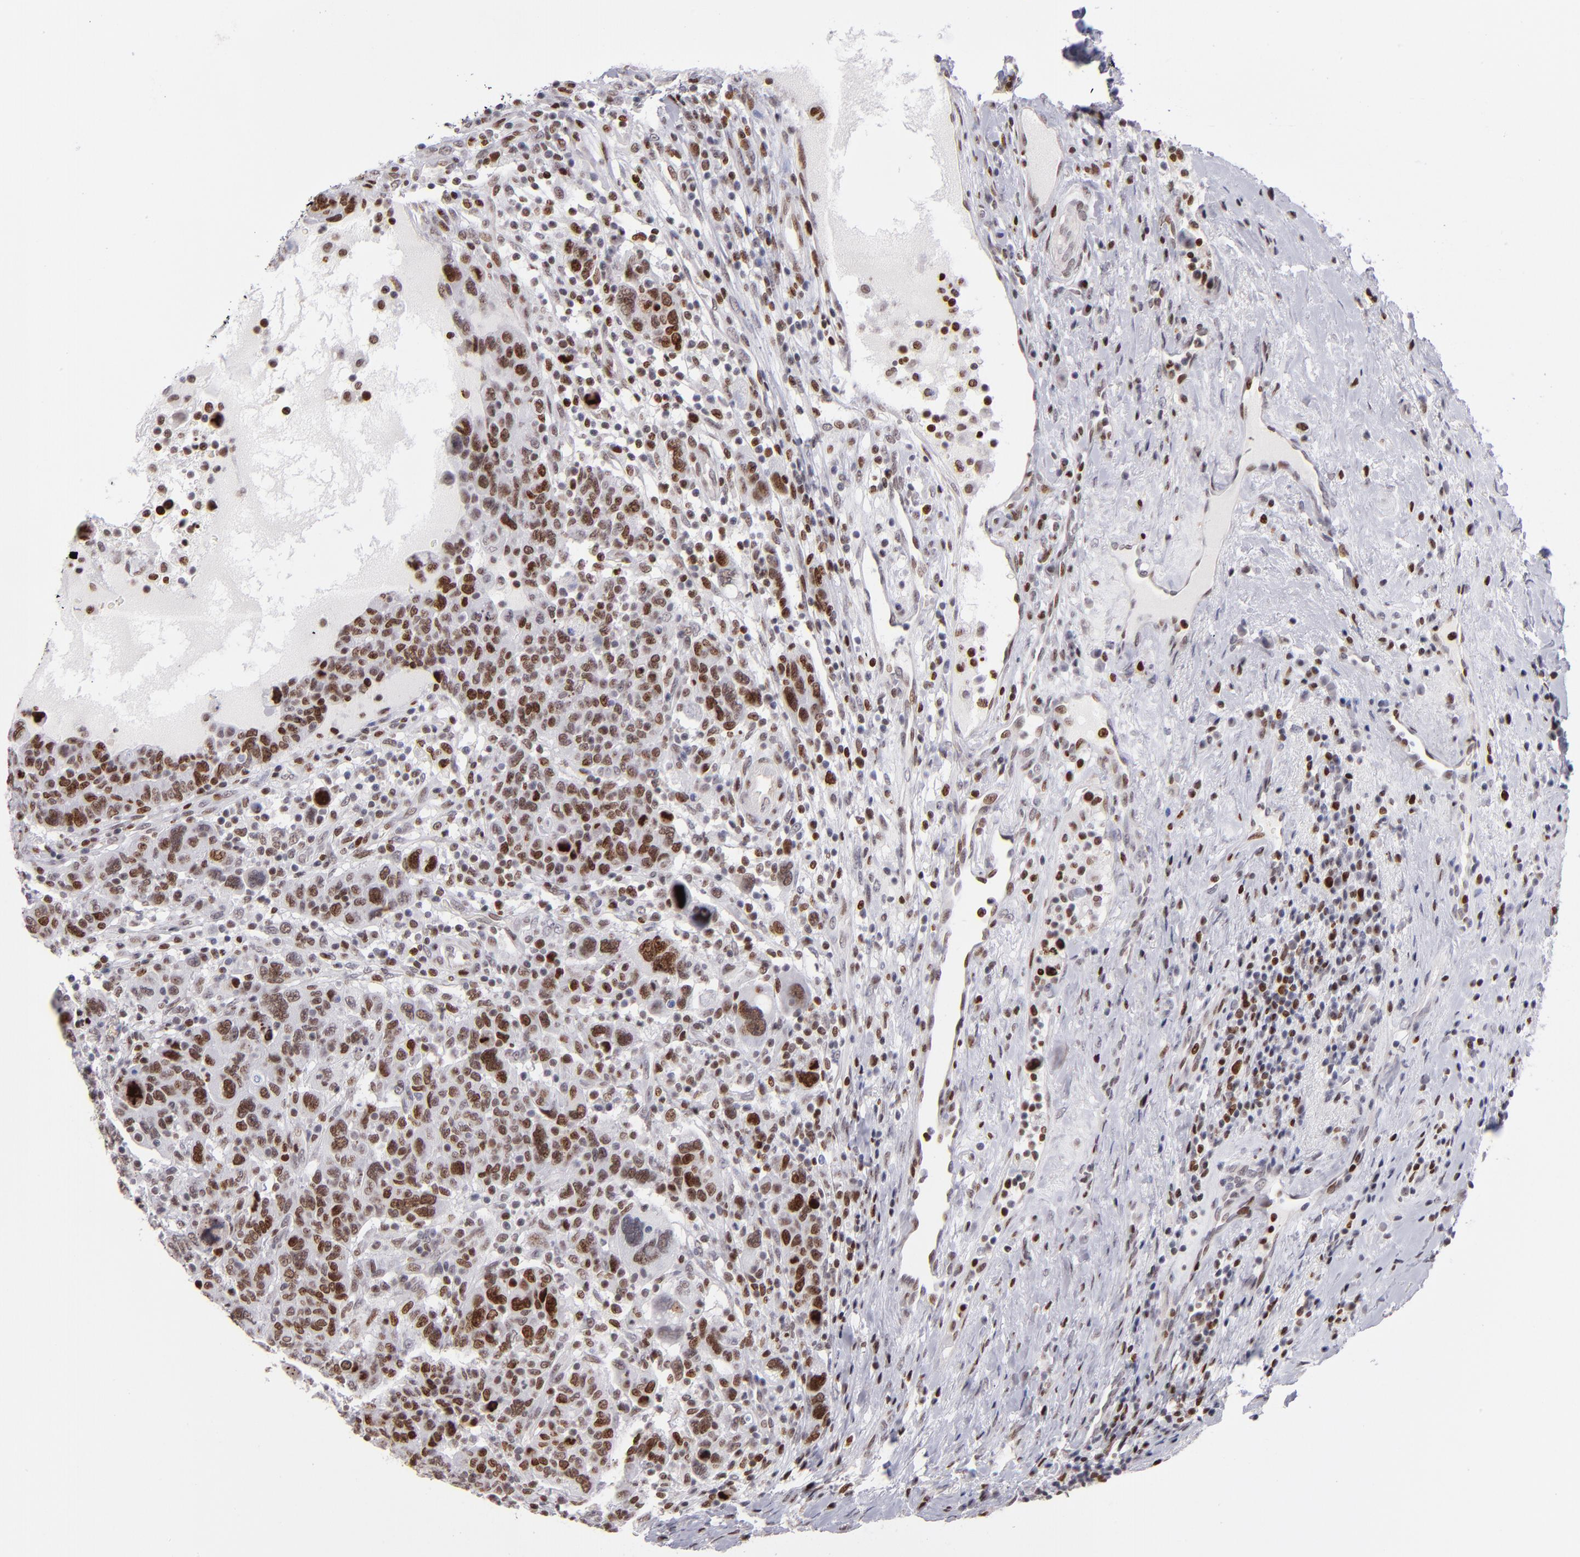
{"staining": {"intensity": "strong", "quantity": ">75%", "location": "nuclear"}, "tissue": "breast cancer", "cell_type": "Tumor cells", "image_type": "cancer", "snomed": [{"axis": "morphology", "description": "Duct carcinoma"}, {"axis": "topography", "description": "Breast"}], "caption": "Immunohistochemical staining of intraductal carcinoma (breast) demonstrates high levels of strong nuclear protein staining in approximately >75% of tumor cells.", "gene": "POLA1", "patient": {"sex": "female", "age": 37}}